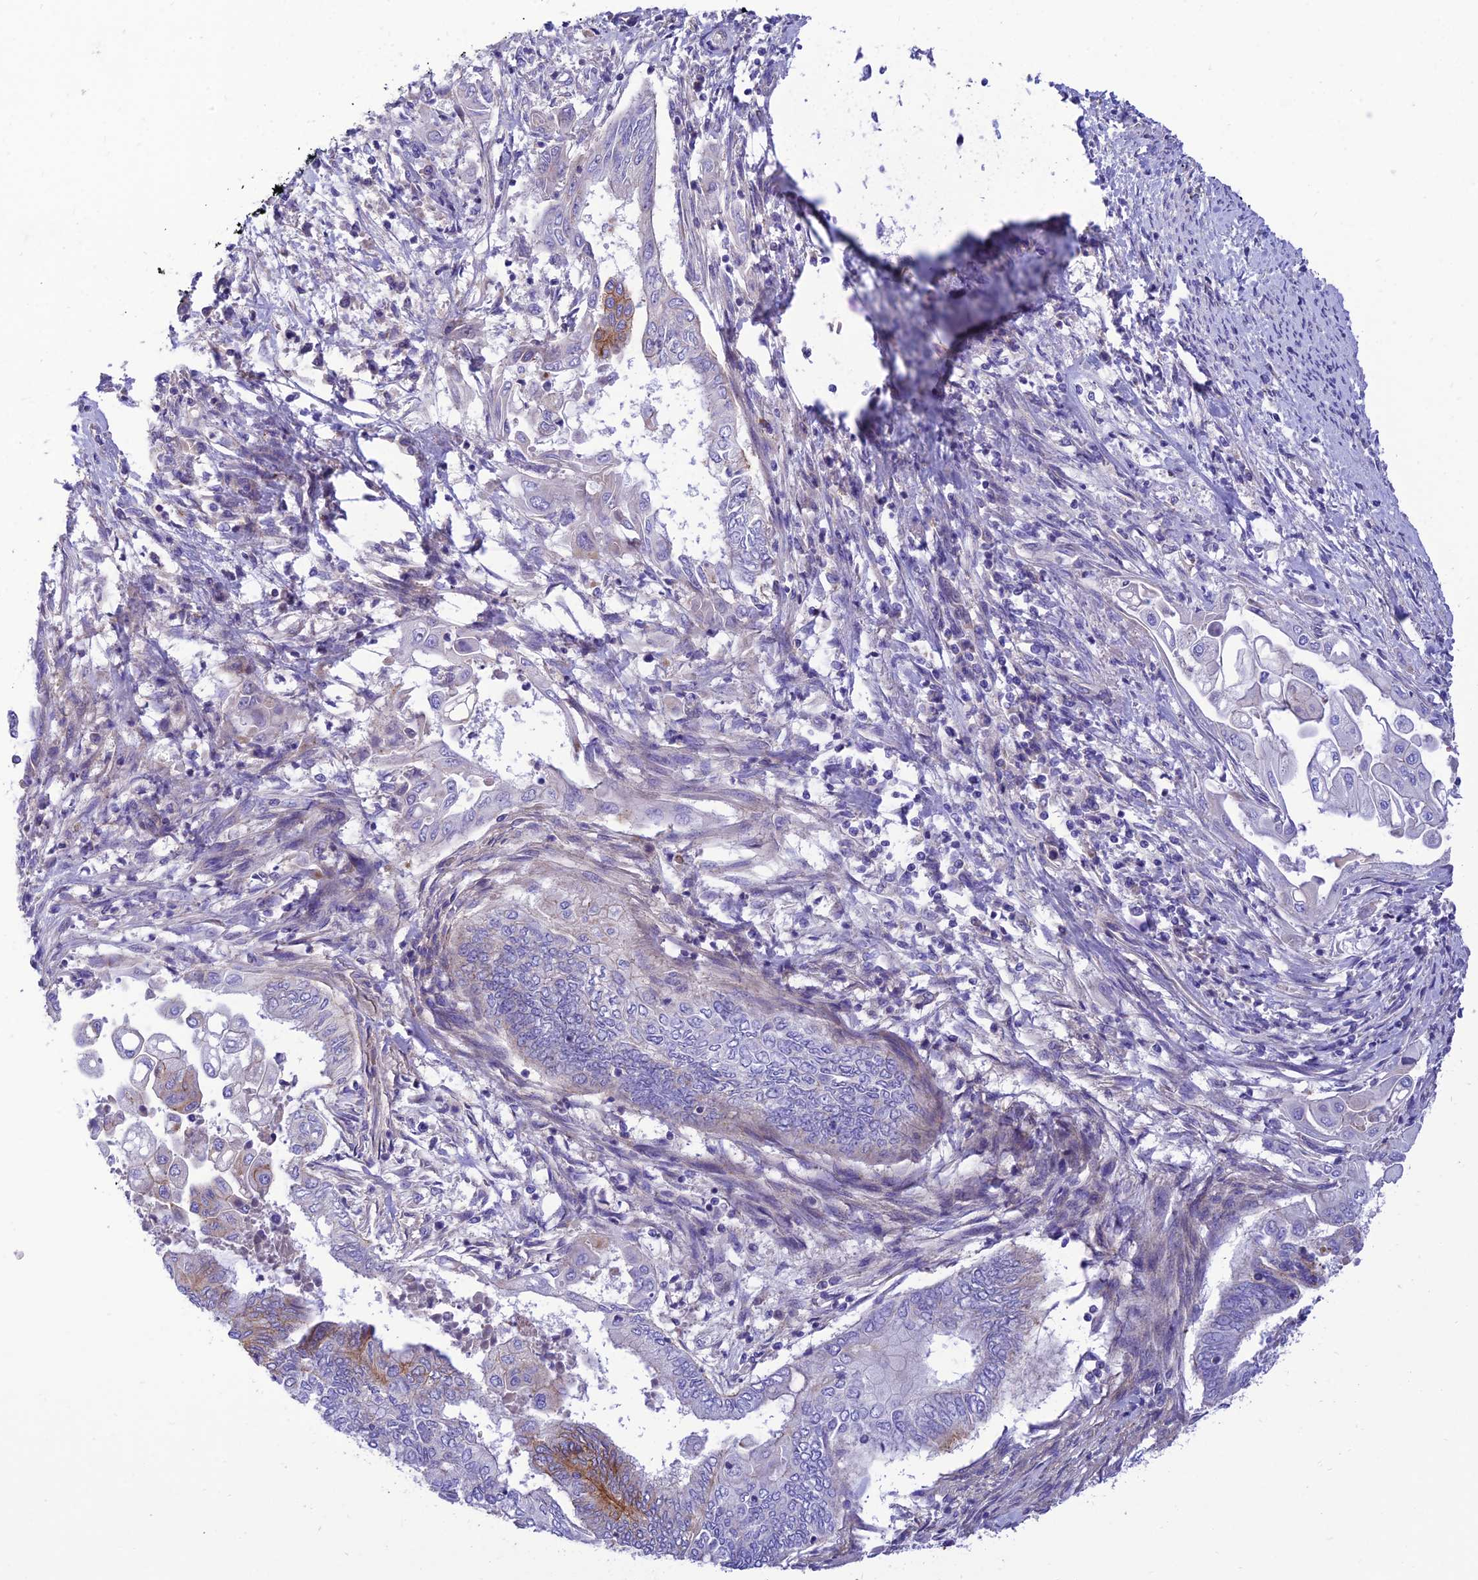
{"staining": {"intensity": "moderate", "quantity": "<25%", "location": "cytoplasmic/membranous"}, "tissue": "endometrial cancer", "cell_type": "Tumor cells", "image_type": "cancer", "snomed": [{"axis": "morphology", "description": "Adenocarcinoma, NOS"}, {"axis": "topography", "description": "Uterus"}, {"axis": "topography", "description": "Endometrium"}], "caption": "Endometrial cancer (adenocarcinoma) stained with a protein marker reveals moderate staining in tumor cells.", "gene": "CCDC157", "patient": {"sex": "female", "age": 70}}